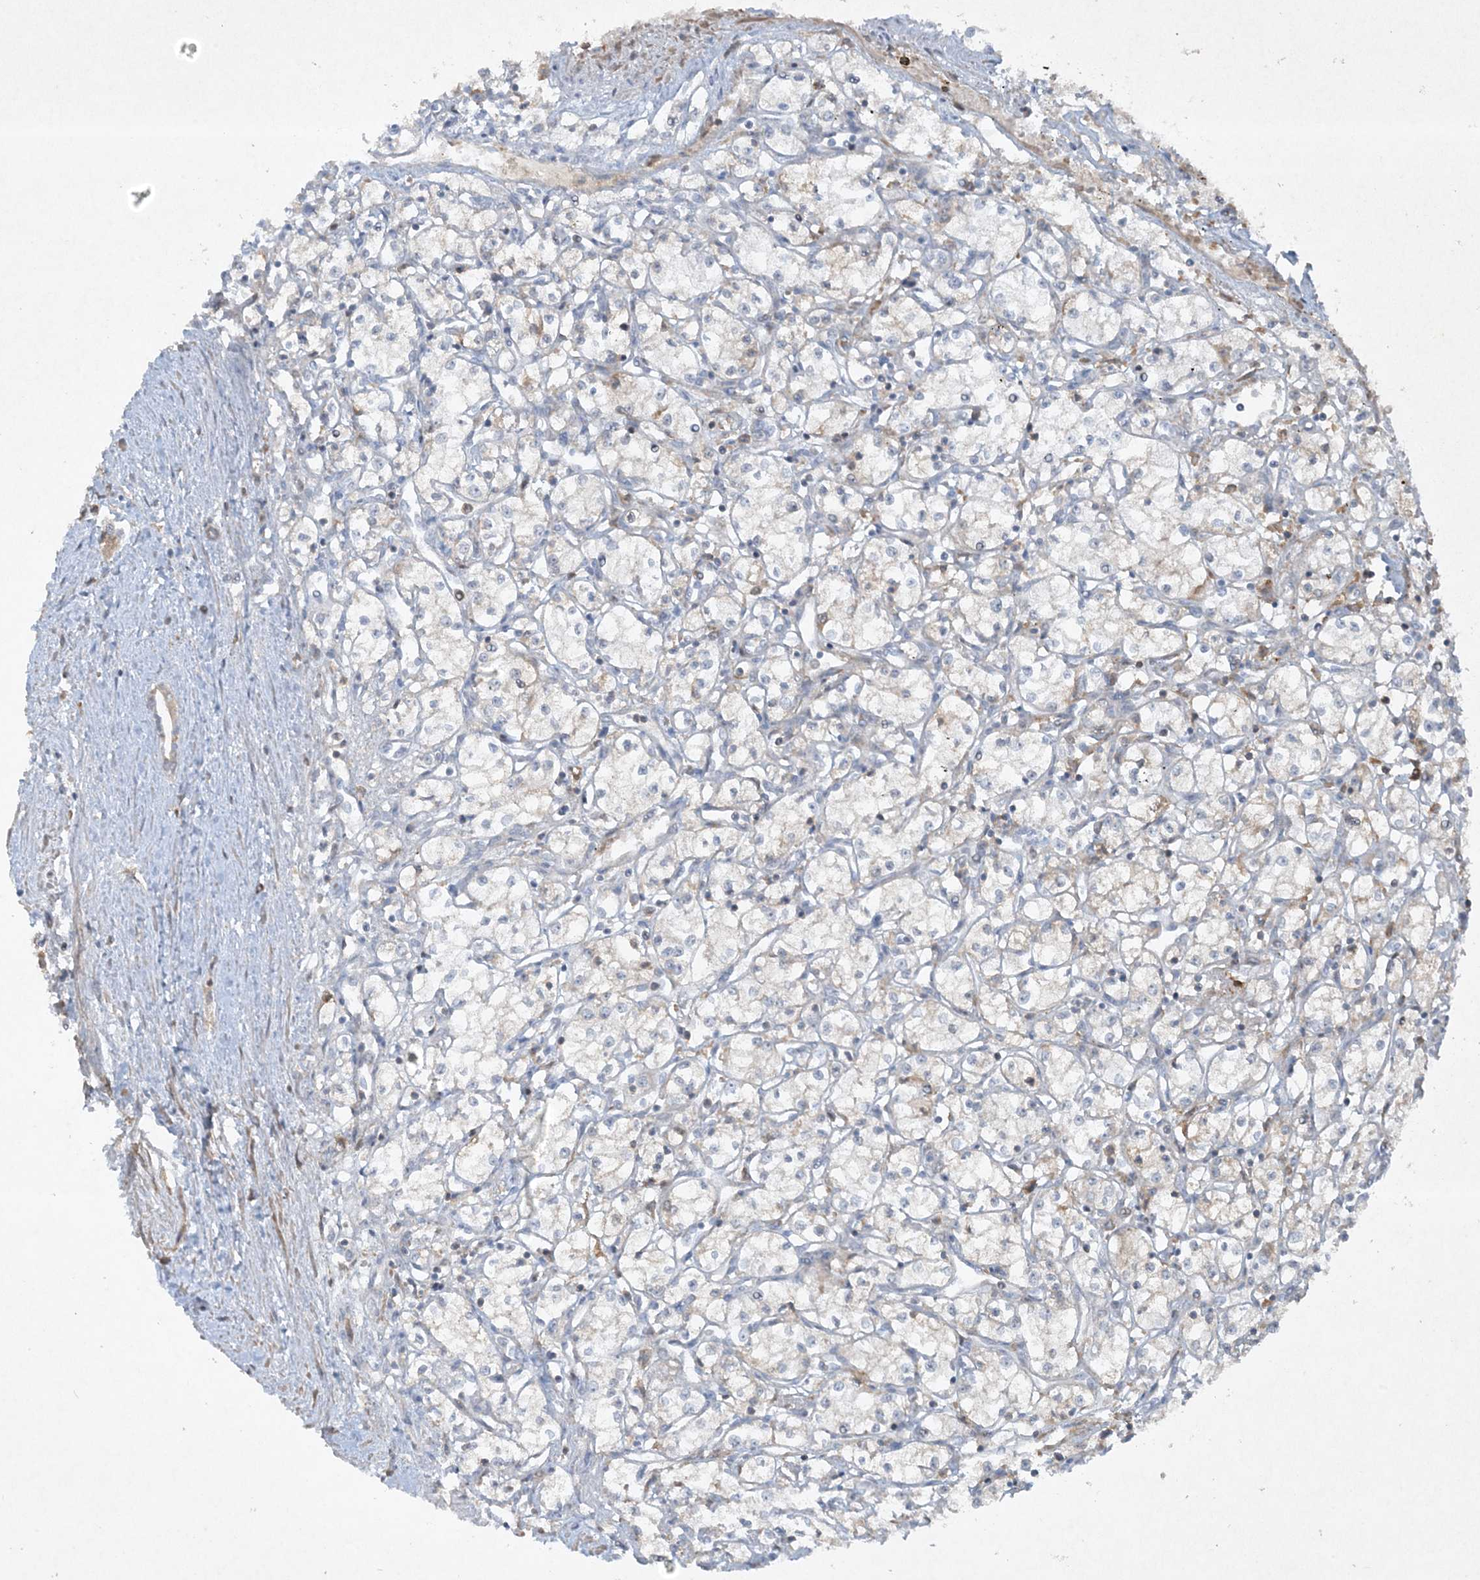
{"staining": {"intensity": "negative", "quantity": "none", "location": "none"}, "tissue": "renal cancer", "cell_type": "Tumor cells", "image_type": "cancer", "snomed": [{"axis": "morphology", "description": "Adenocarcinoma, NOS"}, {"axis": "topography", "description": "Kidney"}], "caption": "DAB (3,3'-diaminobenzidine) immunohistochemical staining of human adenocarcinoma (renal) displays no significant staining in tumor cells.", "gene": "FETUB", "patient": {"sex": "male", "age": 59}}